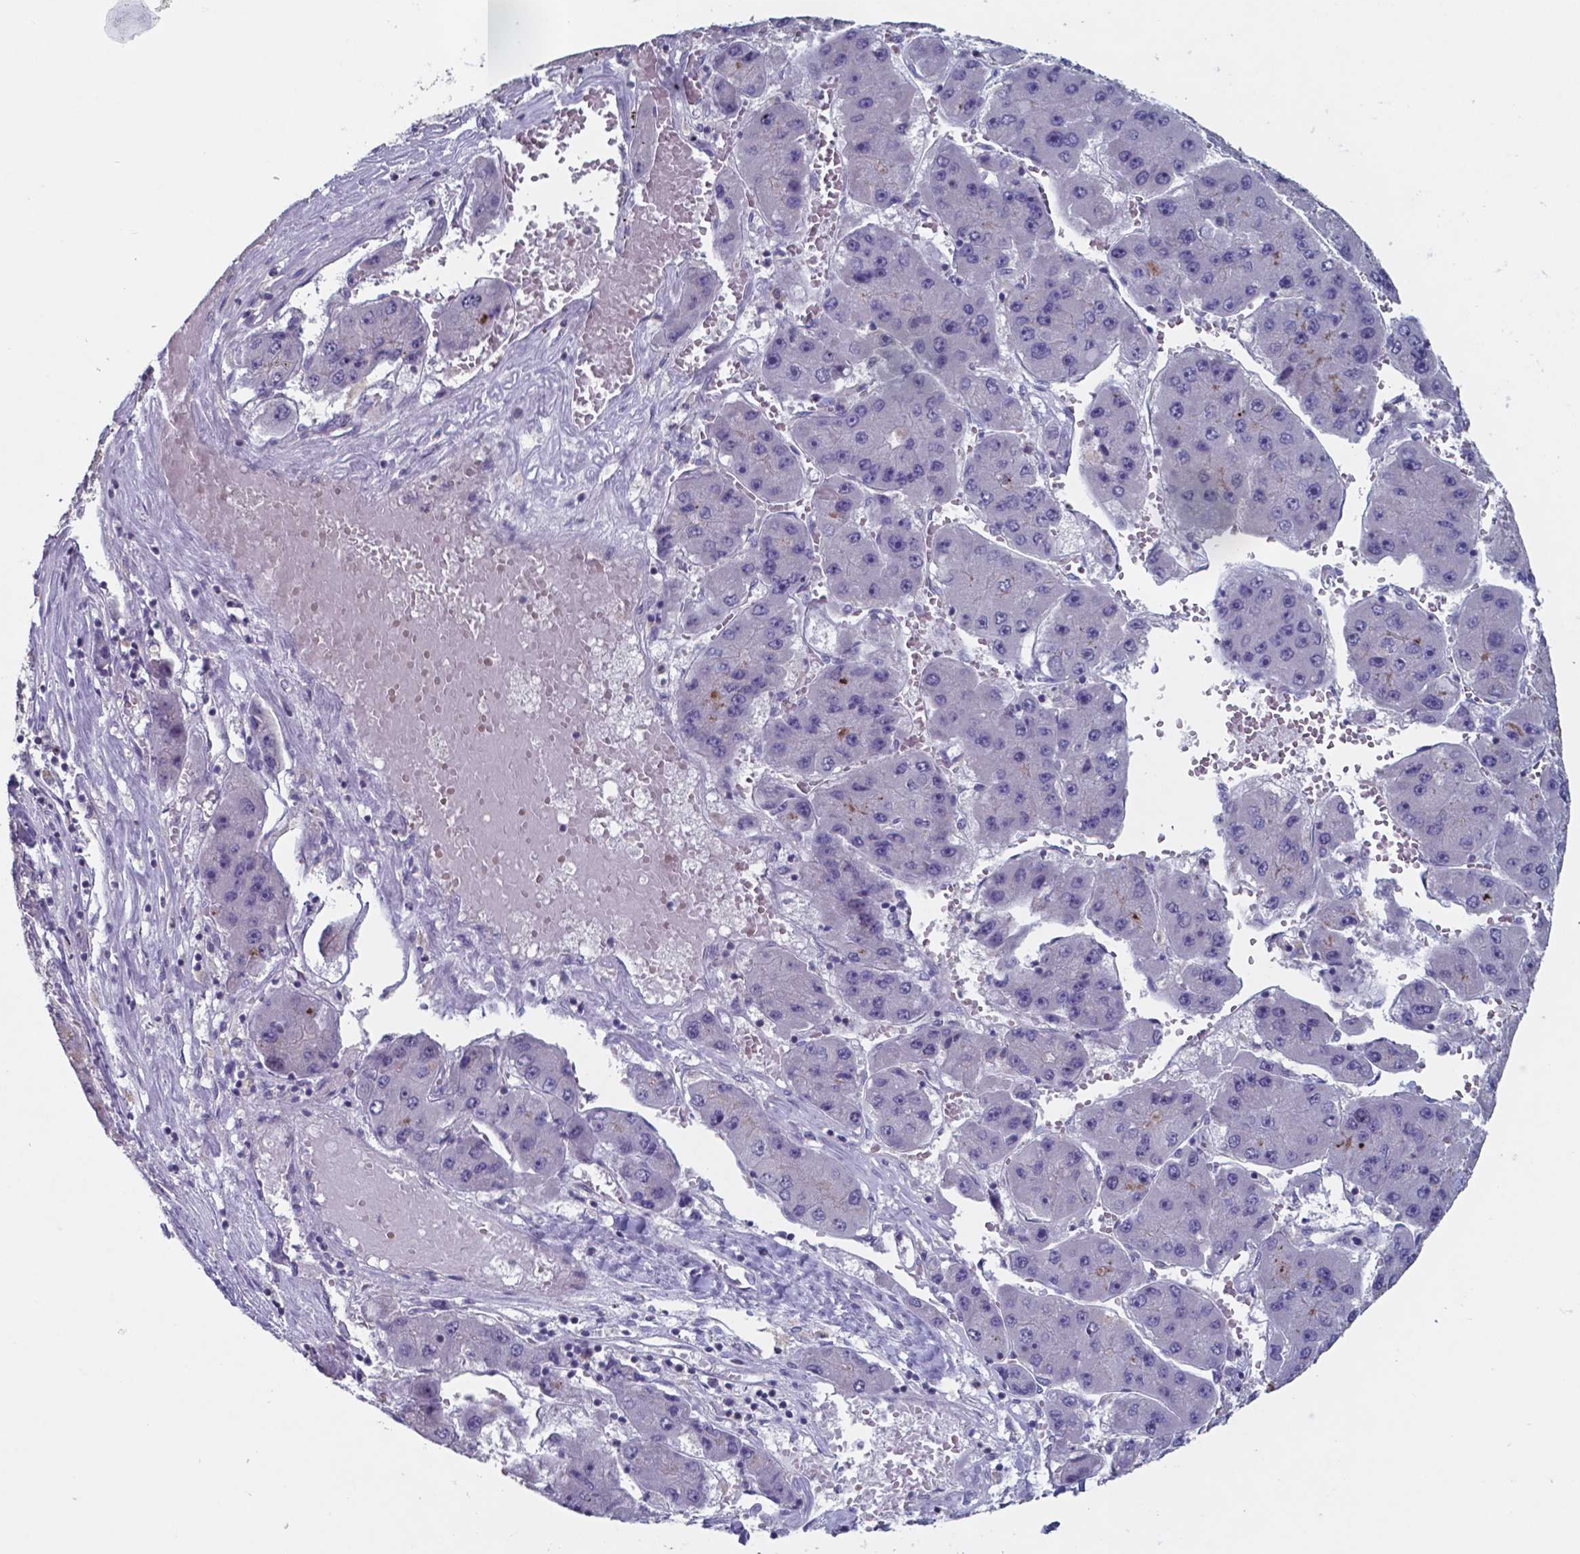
{"staining": {"intensity": "negative", "quantity": "none", "location": "none"}, "tissue": "liver cancer", "cell_type": "Tumor cells", "image_type": "cancer", "snomed": [{"axis": "morphology", "description": "Carcinoma, Hepatocellular, NOS"}, {"axis": "topography", "description": "Liver"}], "caption": "The photomicrograph exhibits no significant expression in tumor cells of liver cancer.", "gene": "TDP2", "patient": {"sex": "female", "age": 61}}